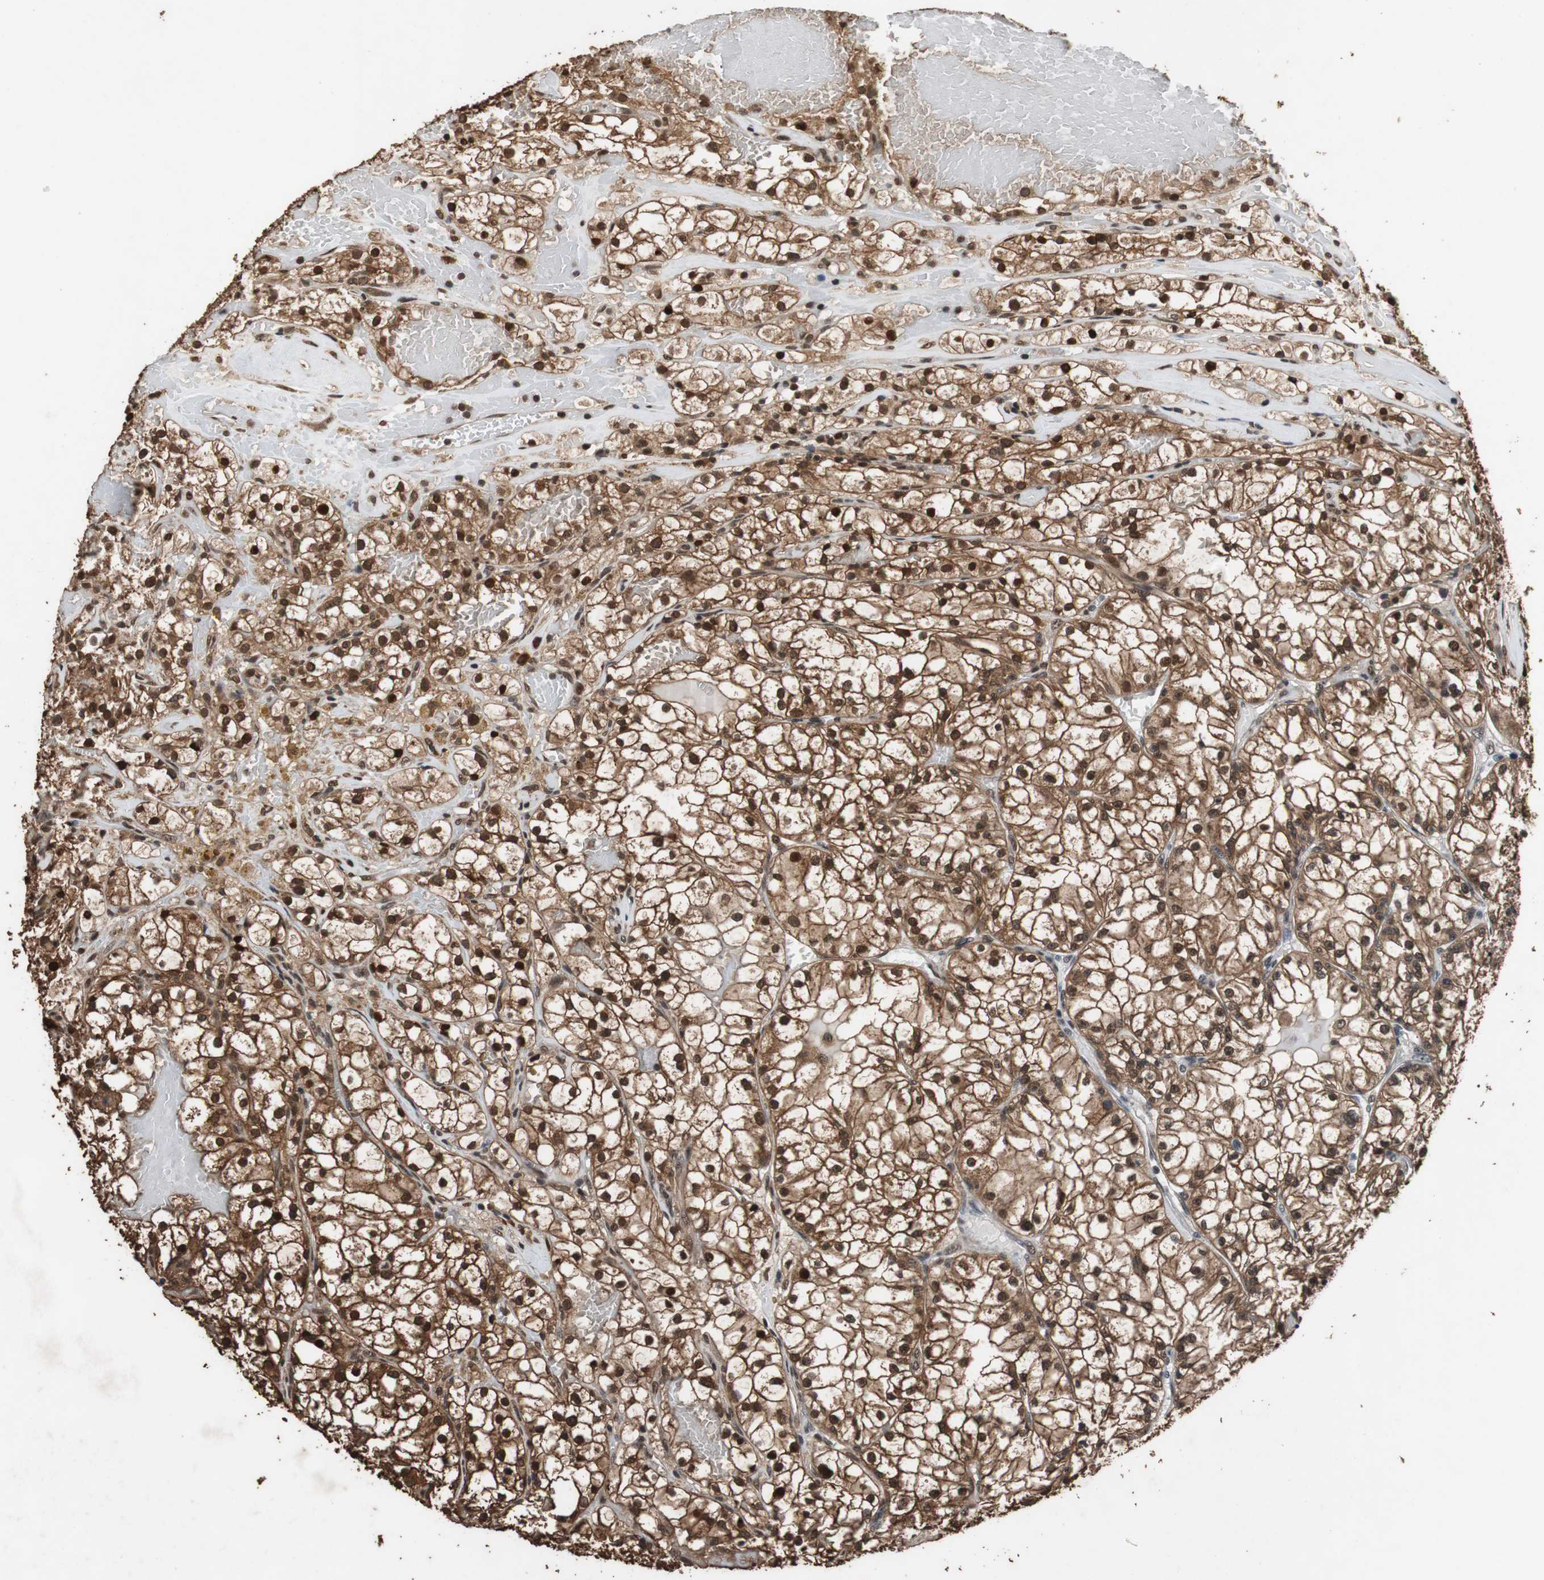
{"staining": {"intensity": "strong", "quantity": ">75%", "location": "cytoplasmic/membranous,nuclear"}, "tissue": "renal cancer", "cell_type": "Tumor cells", "image_type": "cancer", "snomed": [{"axis": "morphology", "description": "Adenocarcinoma, NOS"}, {"axis": "topography", "description": "Kidney"}], "caption": "Immunohistochemical staining of renal adenocarcinoma reveals high levels of strong cytoplasmic/membranous and nuclear protein staining in about >75% of tumor cells. Using DAB (brown) and hematoxylin (blue) stains, captured at high magnification using brightfield microscopy.", "gene": "ZNF18", "patient": {"sex": "male", "age": 56}}